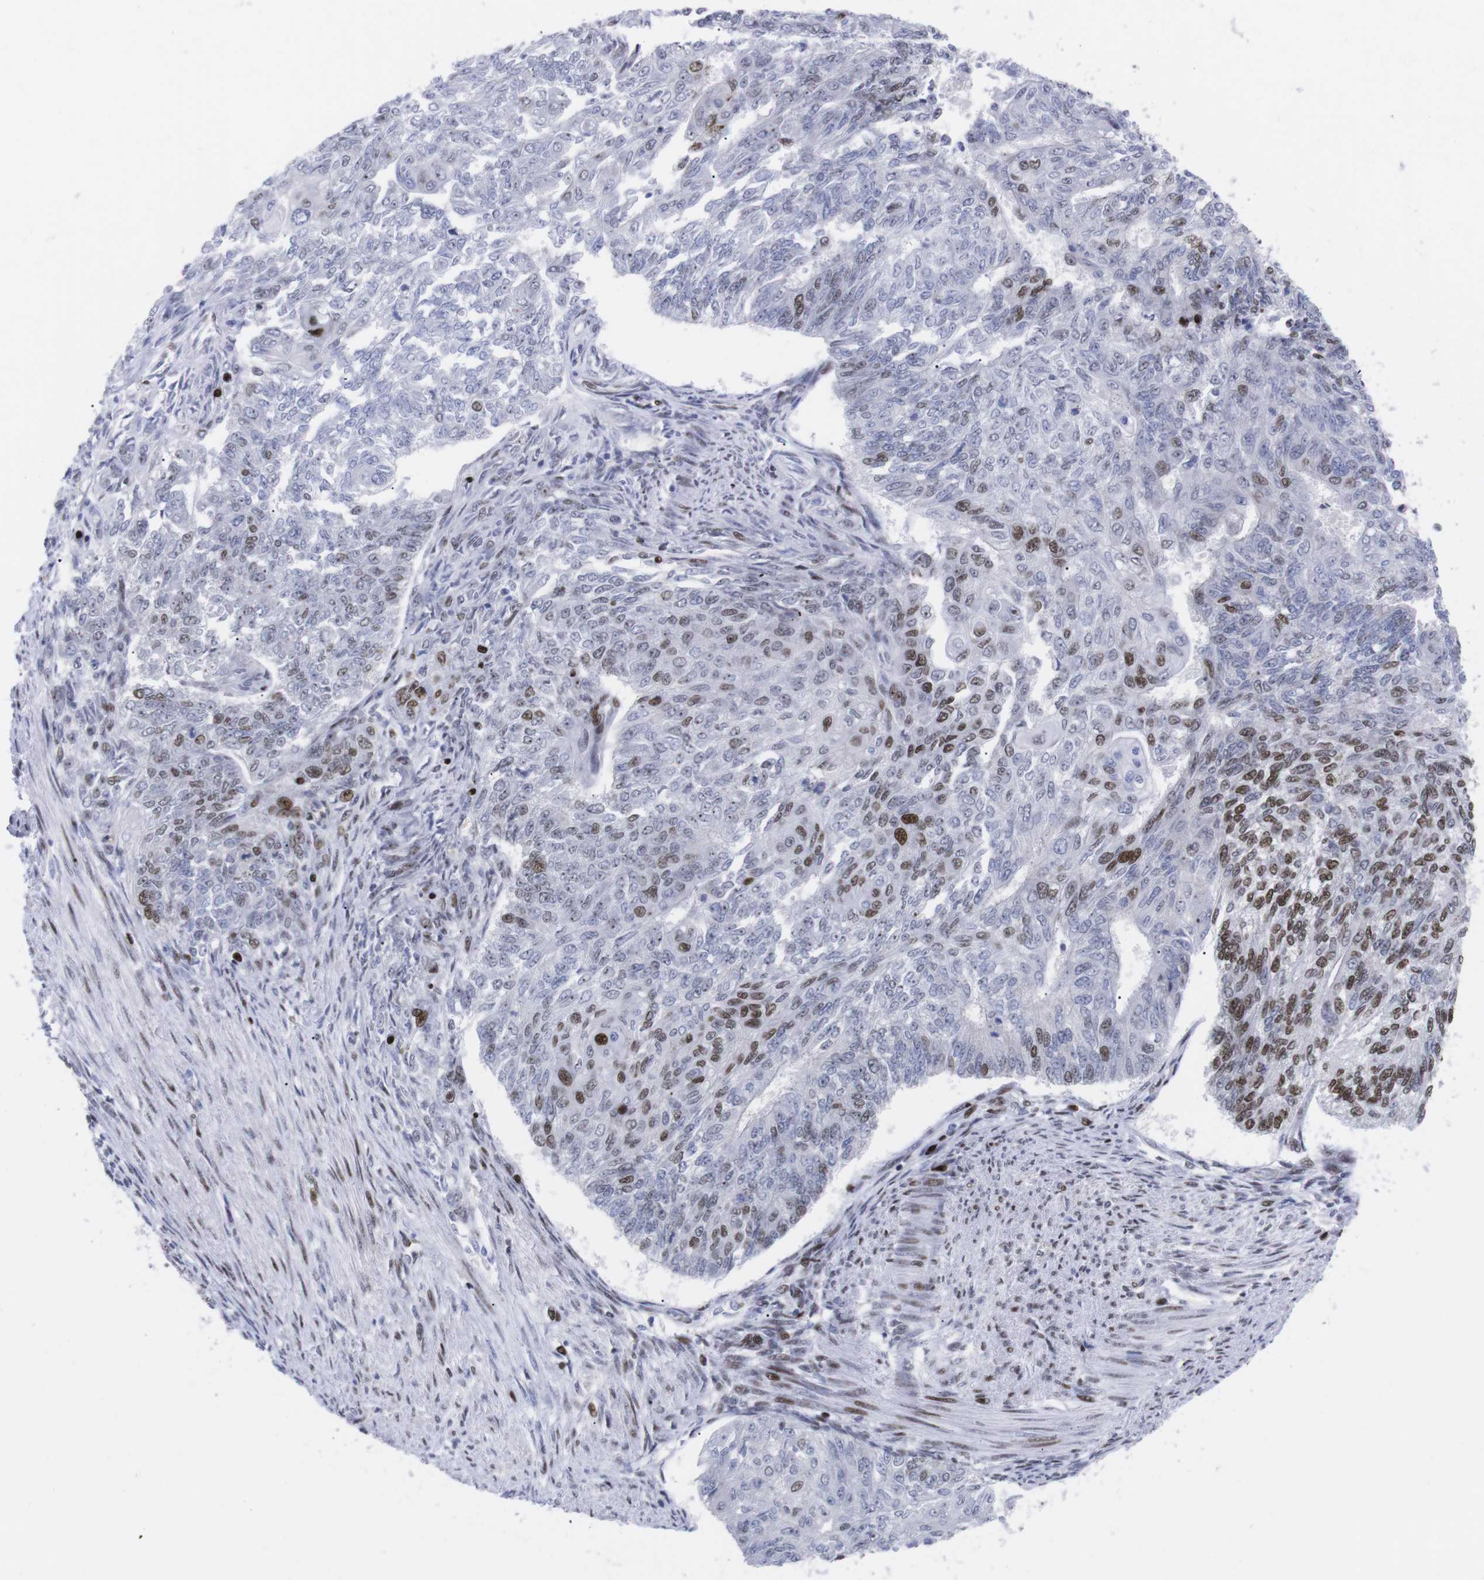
{"staining": {"intensity": "strong", "quantity": "<25%", "location": "nuclear"}, "tissue": "endometrial cancer", "cell_type": "Tumor cells", "image_type": "cancer", "snomed": [{"axis": "morphology", "description": "Adenocarcinoma, NOS"}, {"axis": "topography", "description": "Endometrium"}], "caption": "Human endometrial cancer (adenocarcinoma) stained with a protein marker shows strong staining in tumor cells.", "gene": "ARID1A", "patient": {"sex": "female", "age": 32}}